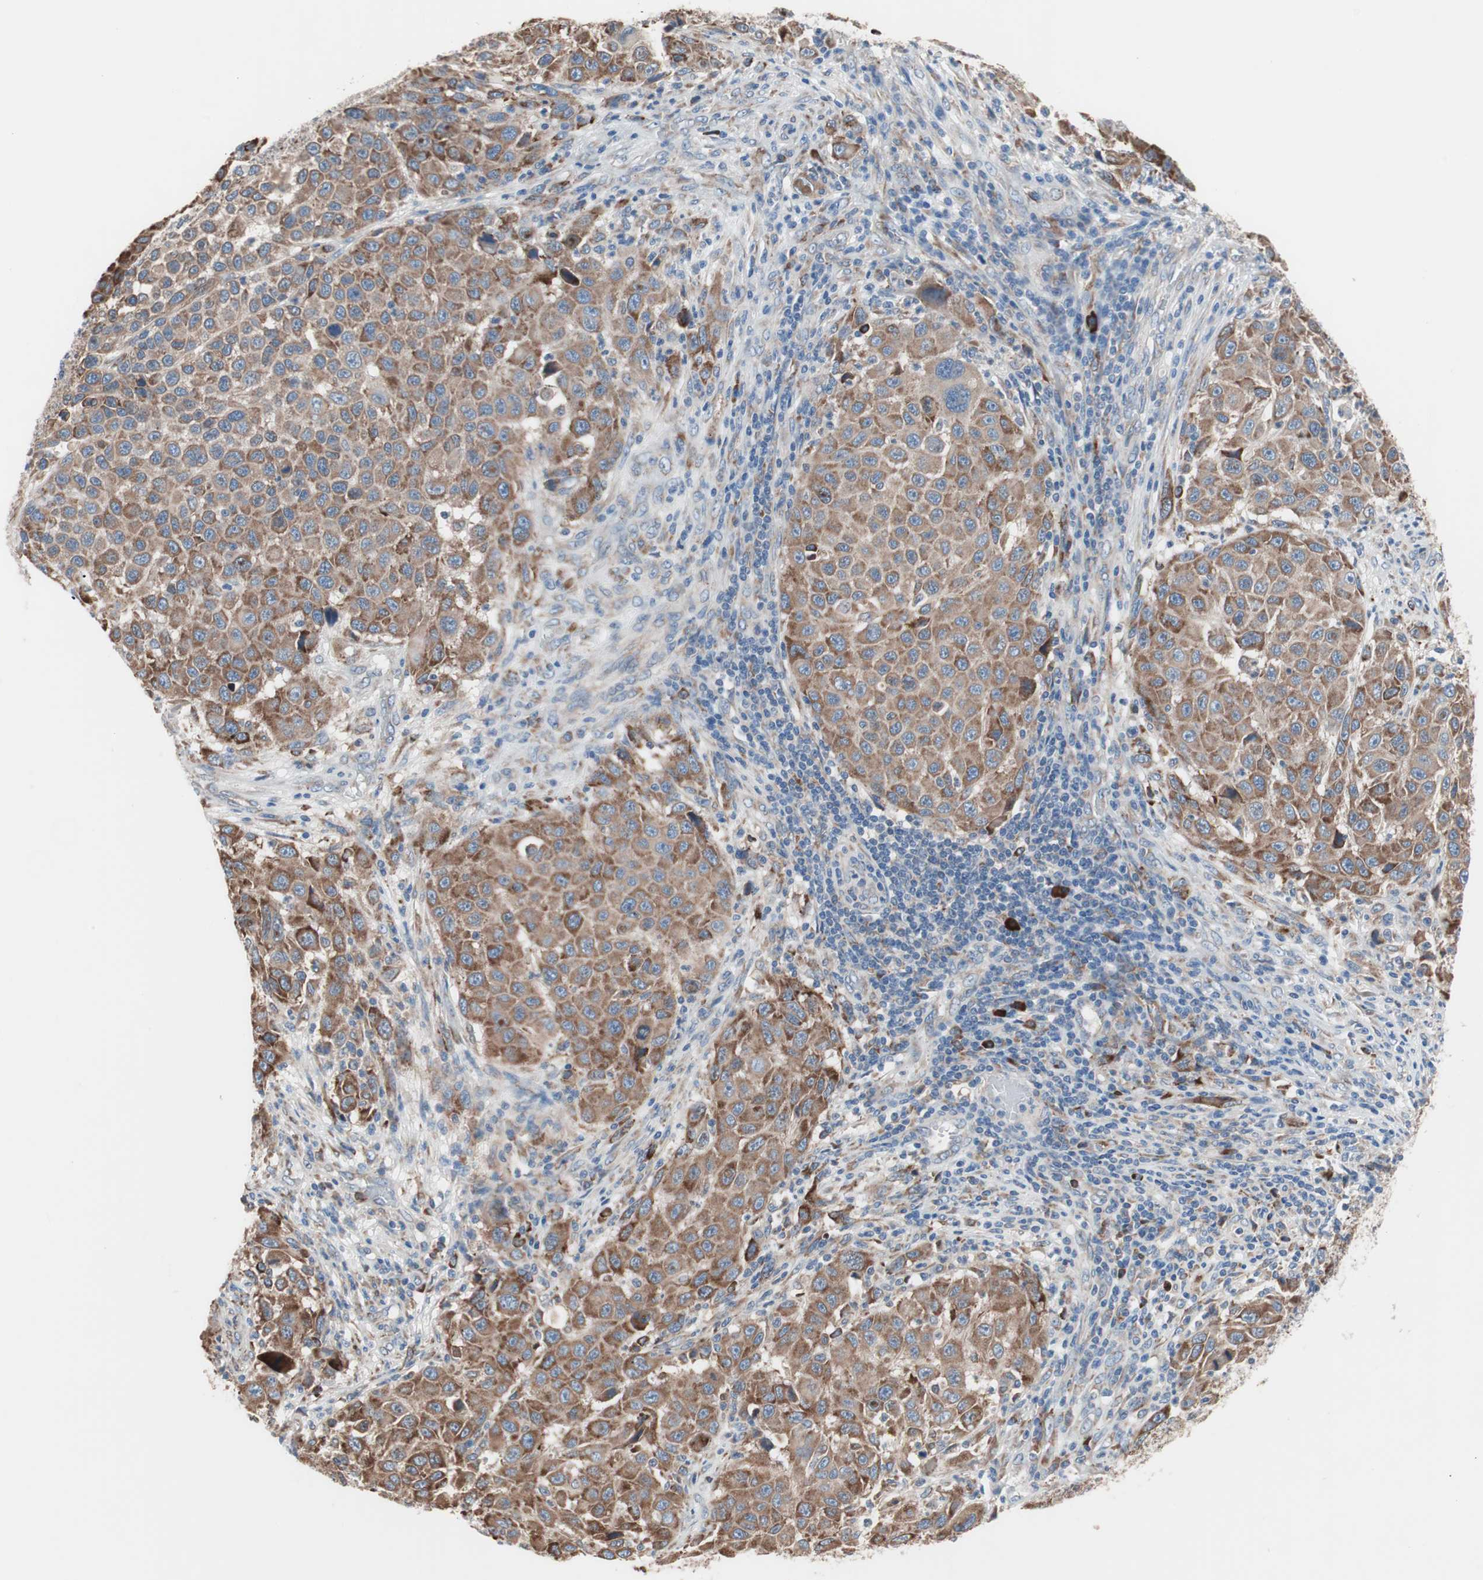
{"staining": {"intensity": "moderate", "quantity": ">75%", "location": "cytoplasmic/membranous"}, "tissue": "melanoma", "cell_type": "Tumor cells", "image_type": "cancer", "snomed": [{"axis": "morphology", "description": "Malignant melanoma, Metastatic site"}, {"axis": "topography", "description": "Lymph node"}], "caption": "About >75% of tumor cells in human malignant melanoma (metastatic site) show moderate cytoplasmic/membranous protein staining as visualized by brown immunohistochemical staining.", "gene": "SLC27A4", "patient": {"sex": "male", "age": 61}}